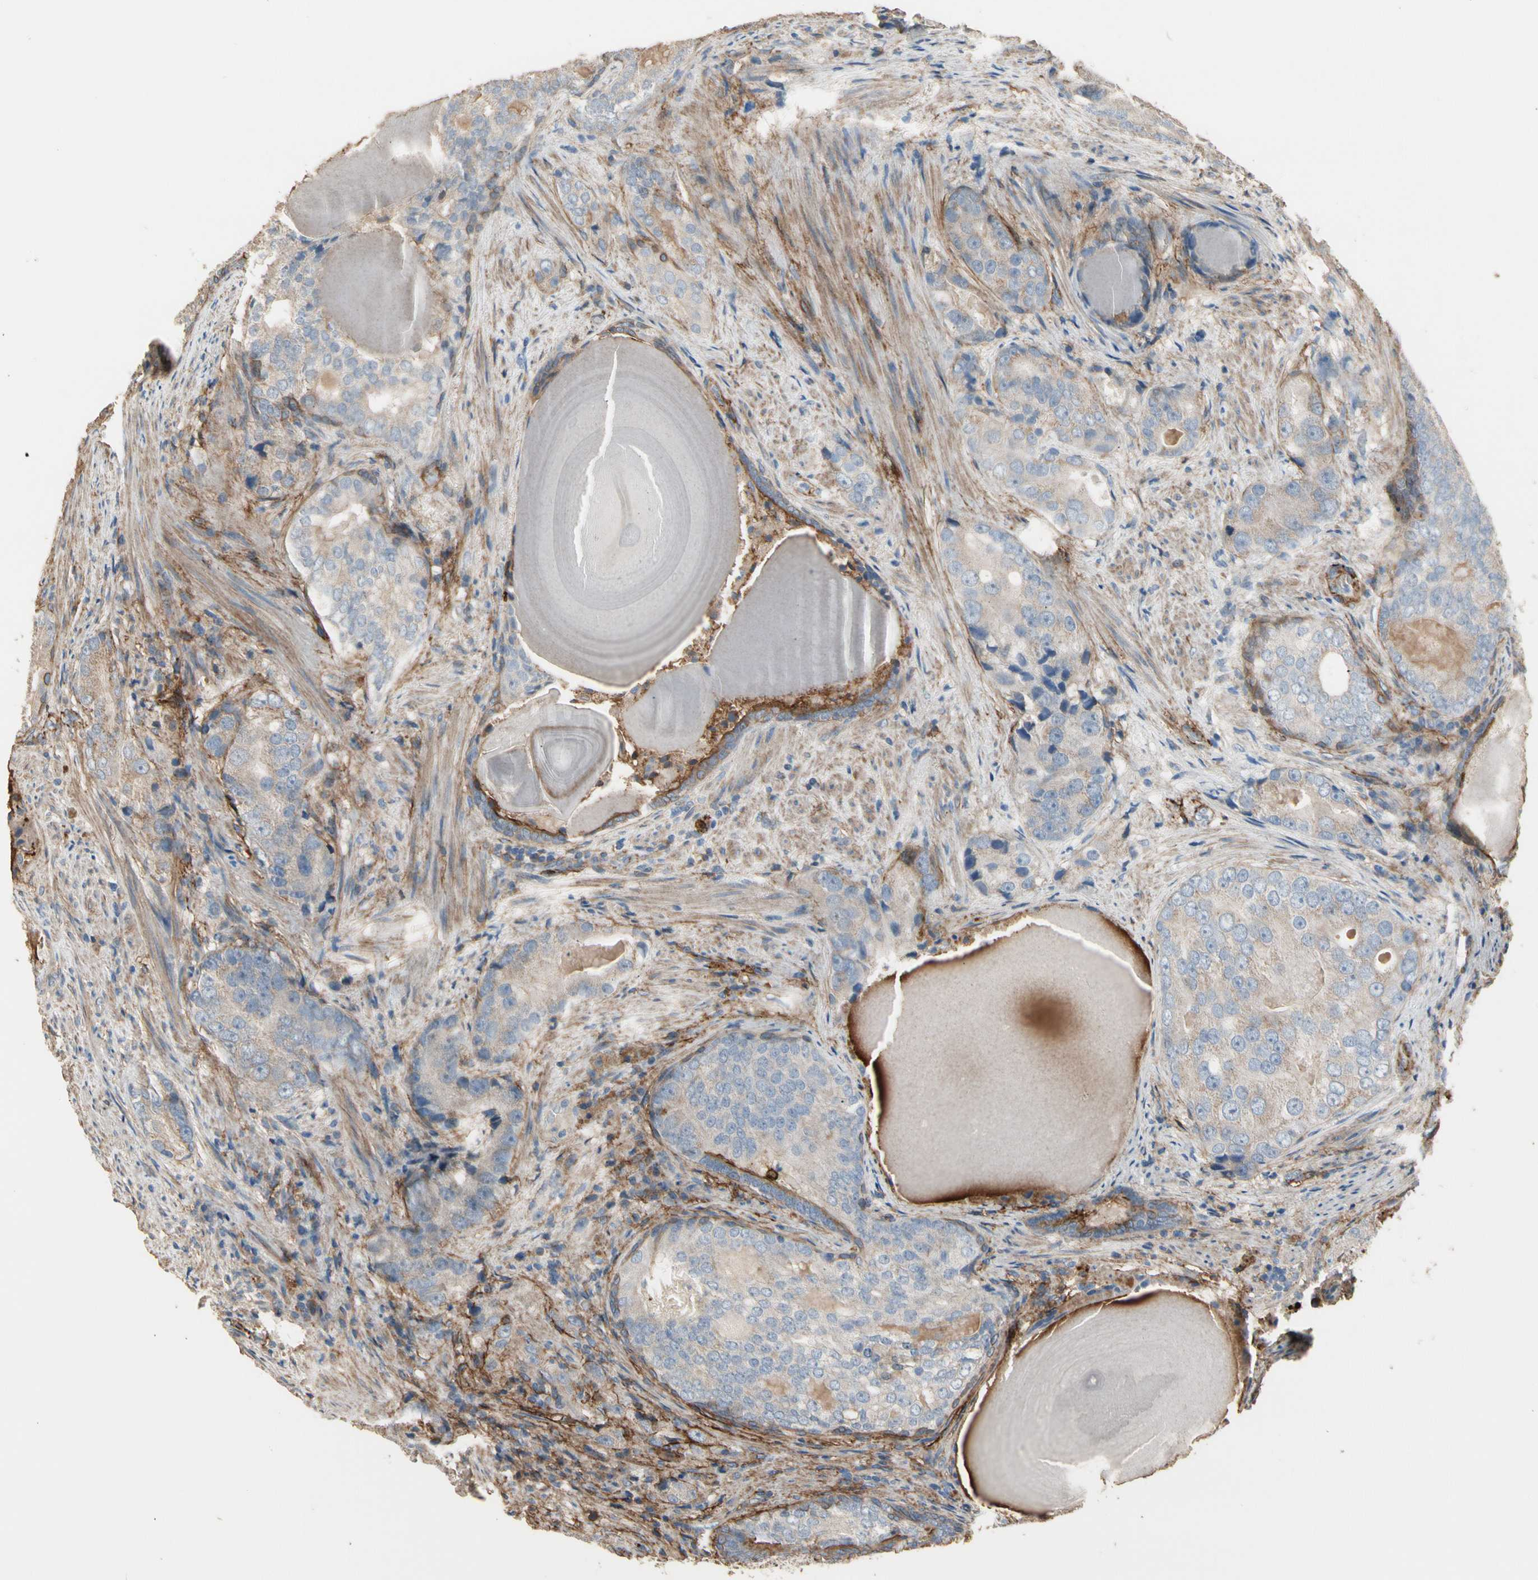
{"staining": {"intensity": "weak", "quantity": ">75%", "location": "cytoplasmic/membranous"}, "tissue": "prostate cancer", "cell_type": "Tumor cells", "image_type": "cancer", "snomed": [{"axis": "morphology", "description": "Adenocarcinoma, High grade"}, {"axis": "topography", "description": "Prostate"}], "caption": "A brown stain shows weak cytoplasmic/membranous positivity of a protein in high-grade adenocarcinoma (prostate) tumor cells. (IHC, brightfield microscopy, high magnification).", "gene": "SUSD2", "patient": {"sex": "male", "age": 66}}